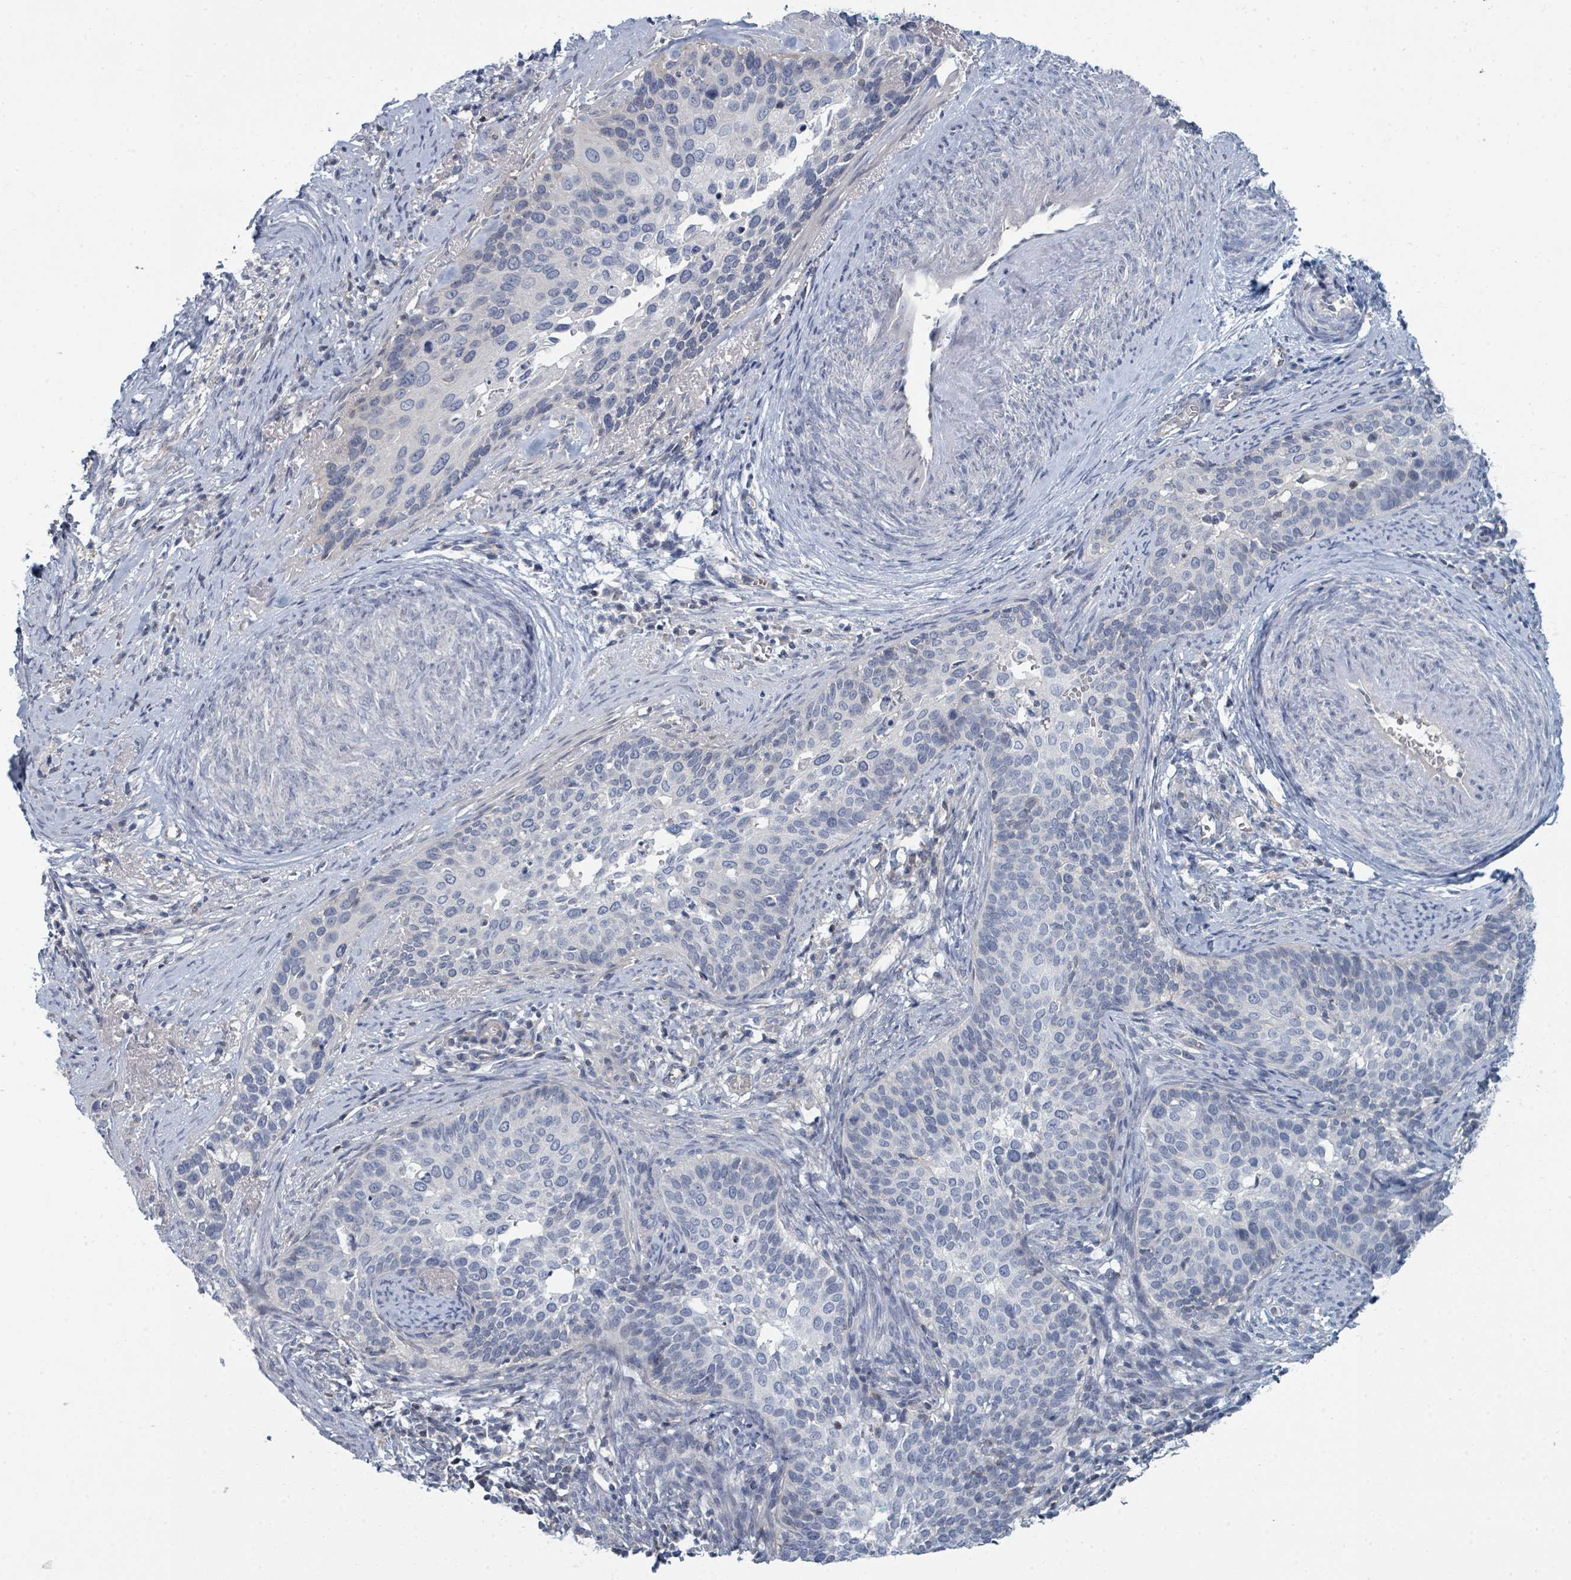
{"staining": {"intensity": "negative", "quantity": "none", "location": "none"}, "tissue": "cervical cancer", "cell_type": "Tumor cells", "image_type": "cancer", "snomed": [{"axis": "morphology", "description": "Squamous cell carcinoma, NOS"}, {"axis": "topography", "description": "Cervix"}], "caption": "The histopathology image displays no significant positivity in tumor cells of cervical cancer. The staining is performed using DAB (3,3'-diaminobenzidine) brown chromogen with nuclei counter-stained in using hematoxylin.", "gene": "SLC25A45", "patient": {"sex": "female", "age": 44}}